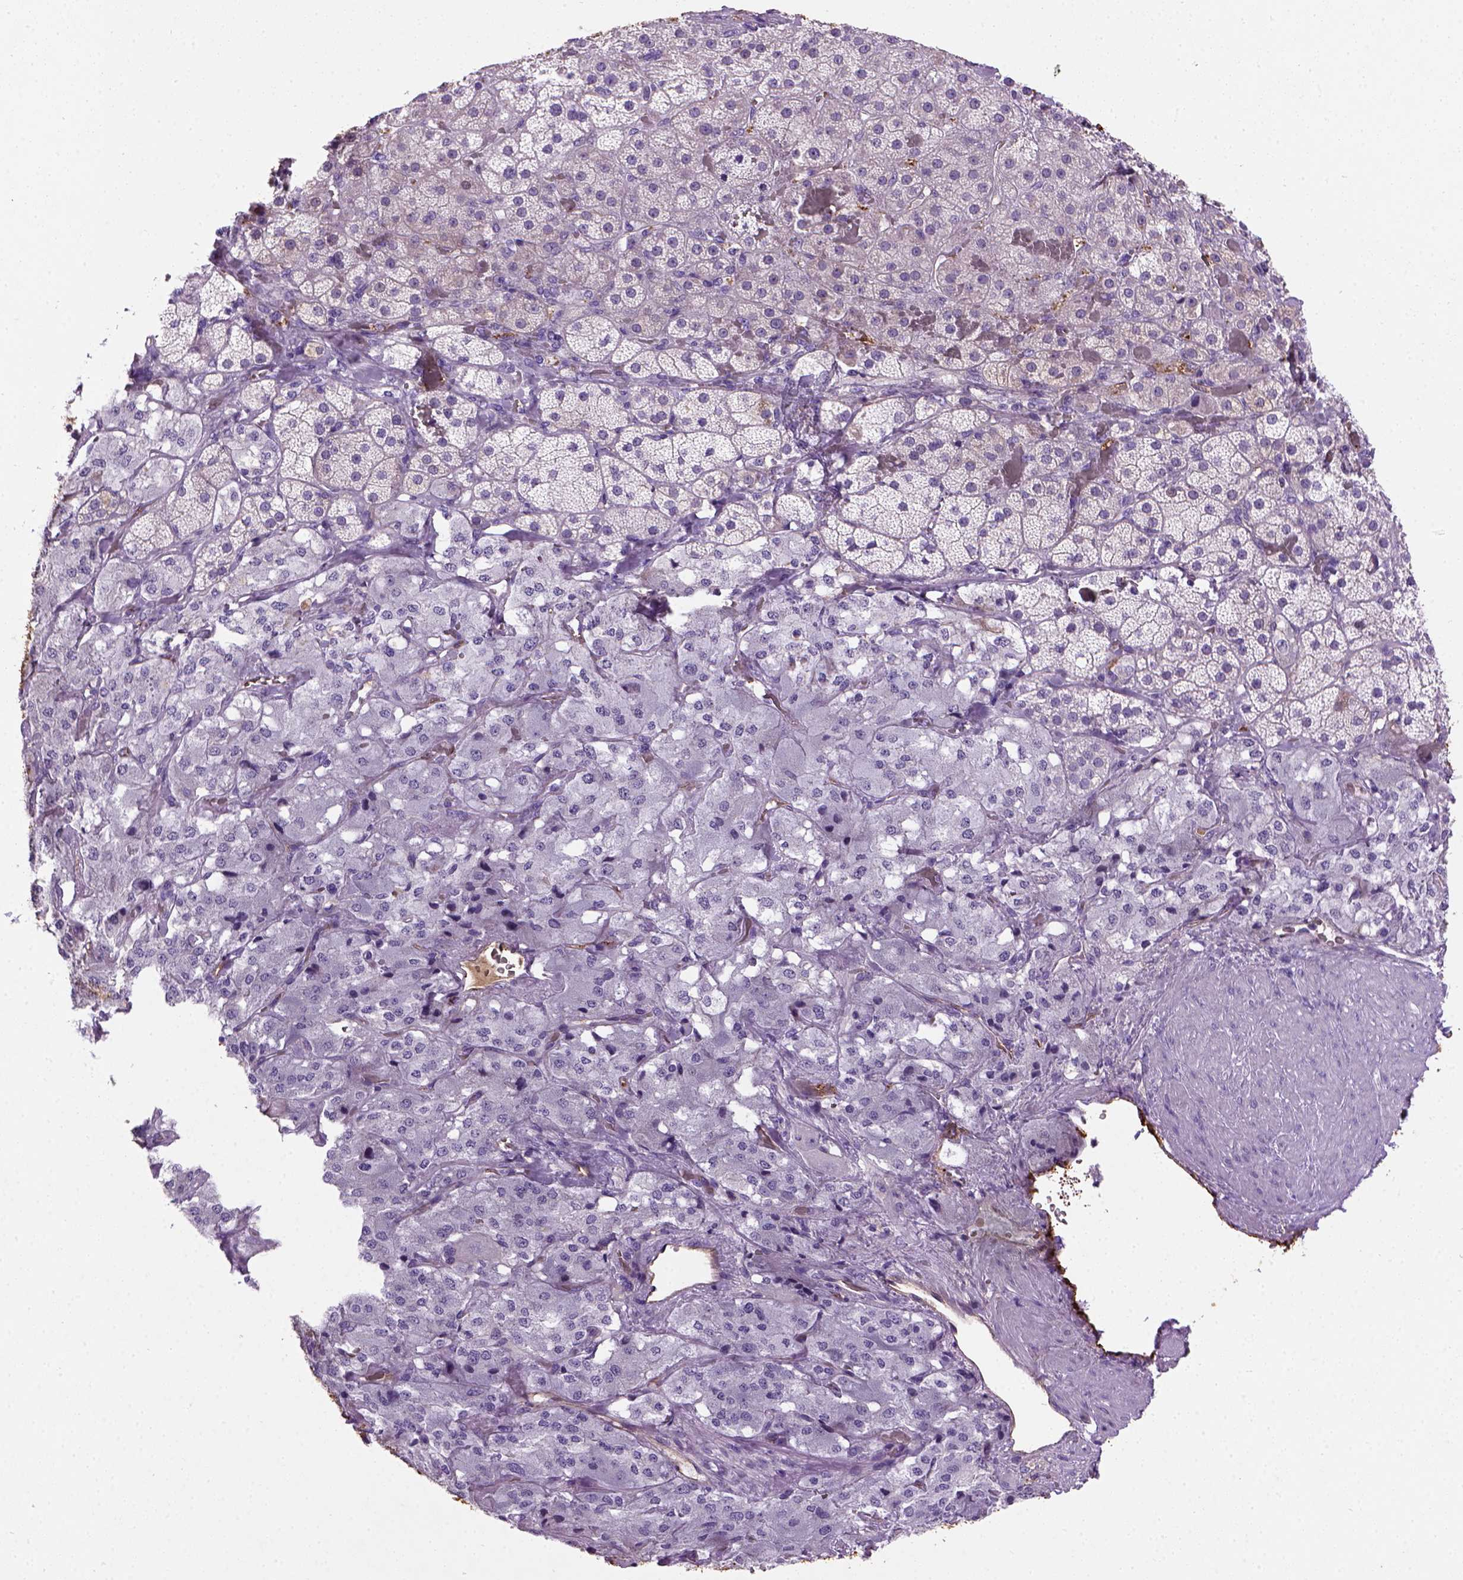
{"staining": {"intensity": "negative", "quantity": "none", "location": "none"}, "tissue": "adrenal gland", "cell_type": "Glandular cells", "image_type": "normal", "snomed": [{"axis": "morphology", "description": "Normal tissue, NOS"}, {"axis": "topography", "description": "Adrenal gland"}], "caption": "High power microscopy photomicrograph of an IHC photomicrograph of benign adrenal gland, revealing no significant staining in glandular cells. Brightfield microscopy of immunohistochemistry (IHC) stained with DAB (brown) and hematoxylin (blue), captured at high magnification.", "gene": "VWF", "patient": {"sex": "male", "age": 57}}